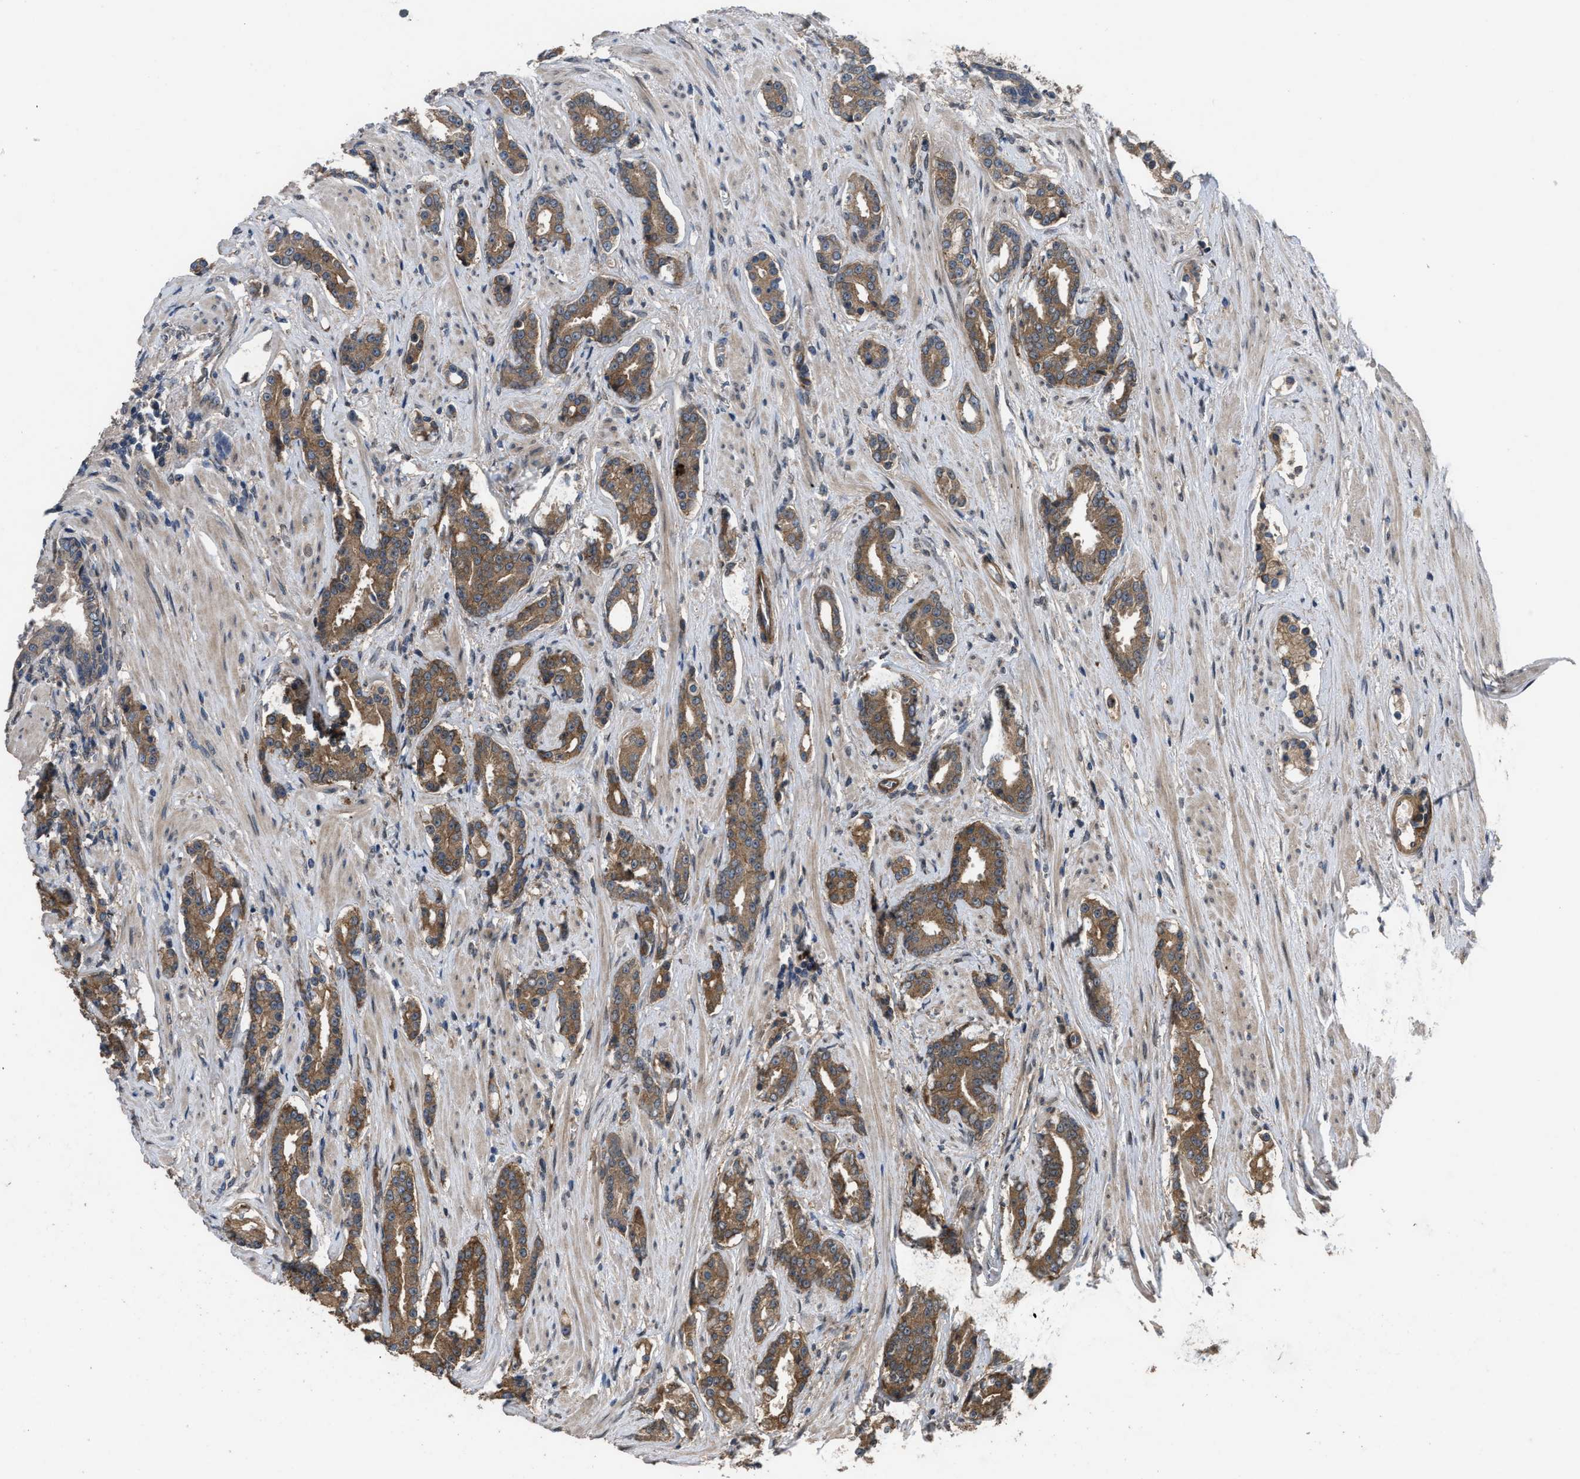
{"staining": {"intensity": "moderate", "quantity": ">75%", "location": "cytoplasmic/membranous"}, "tissue": "prostate cancer", "cell_type": "Tumor cells", "image_type": "cancer", "snomed": [{"axis": "morphology", "description": "Adenocarcinoma, High grade"}, {"axis": "topography", "description": "Prostate"}], "caption": "Prostate high-grade adenocarcinoma stained with a brown dye reveals moderate cytoplasmic/membranous positive expression in about >75% of tumor cells.", "gene": "UTRN", "patient": {"sex": "male", "age": 71}}